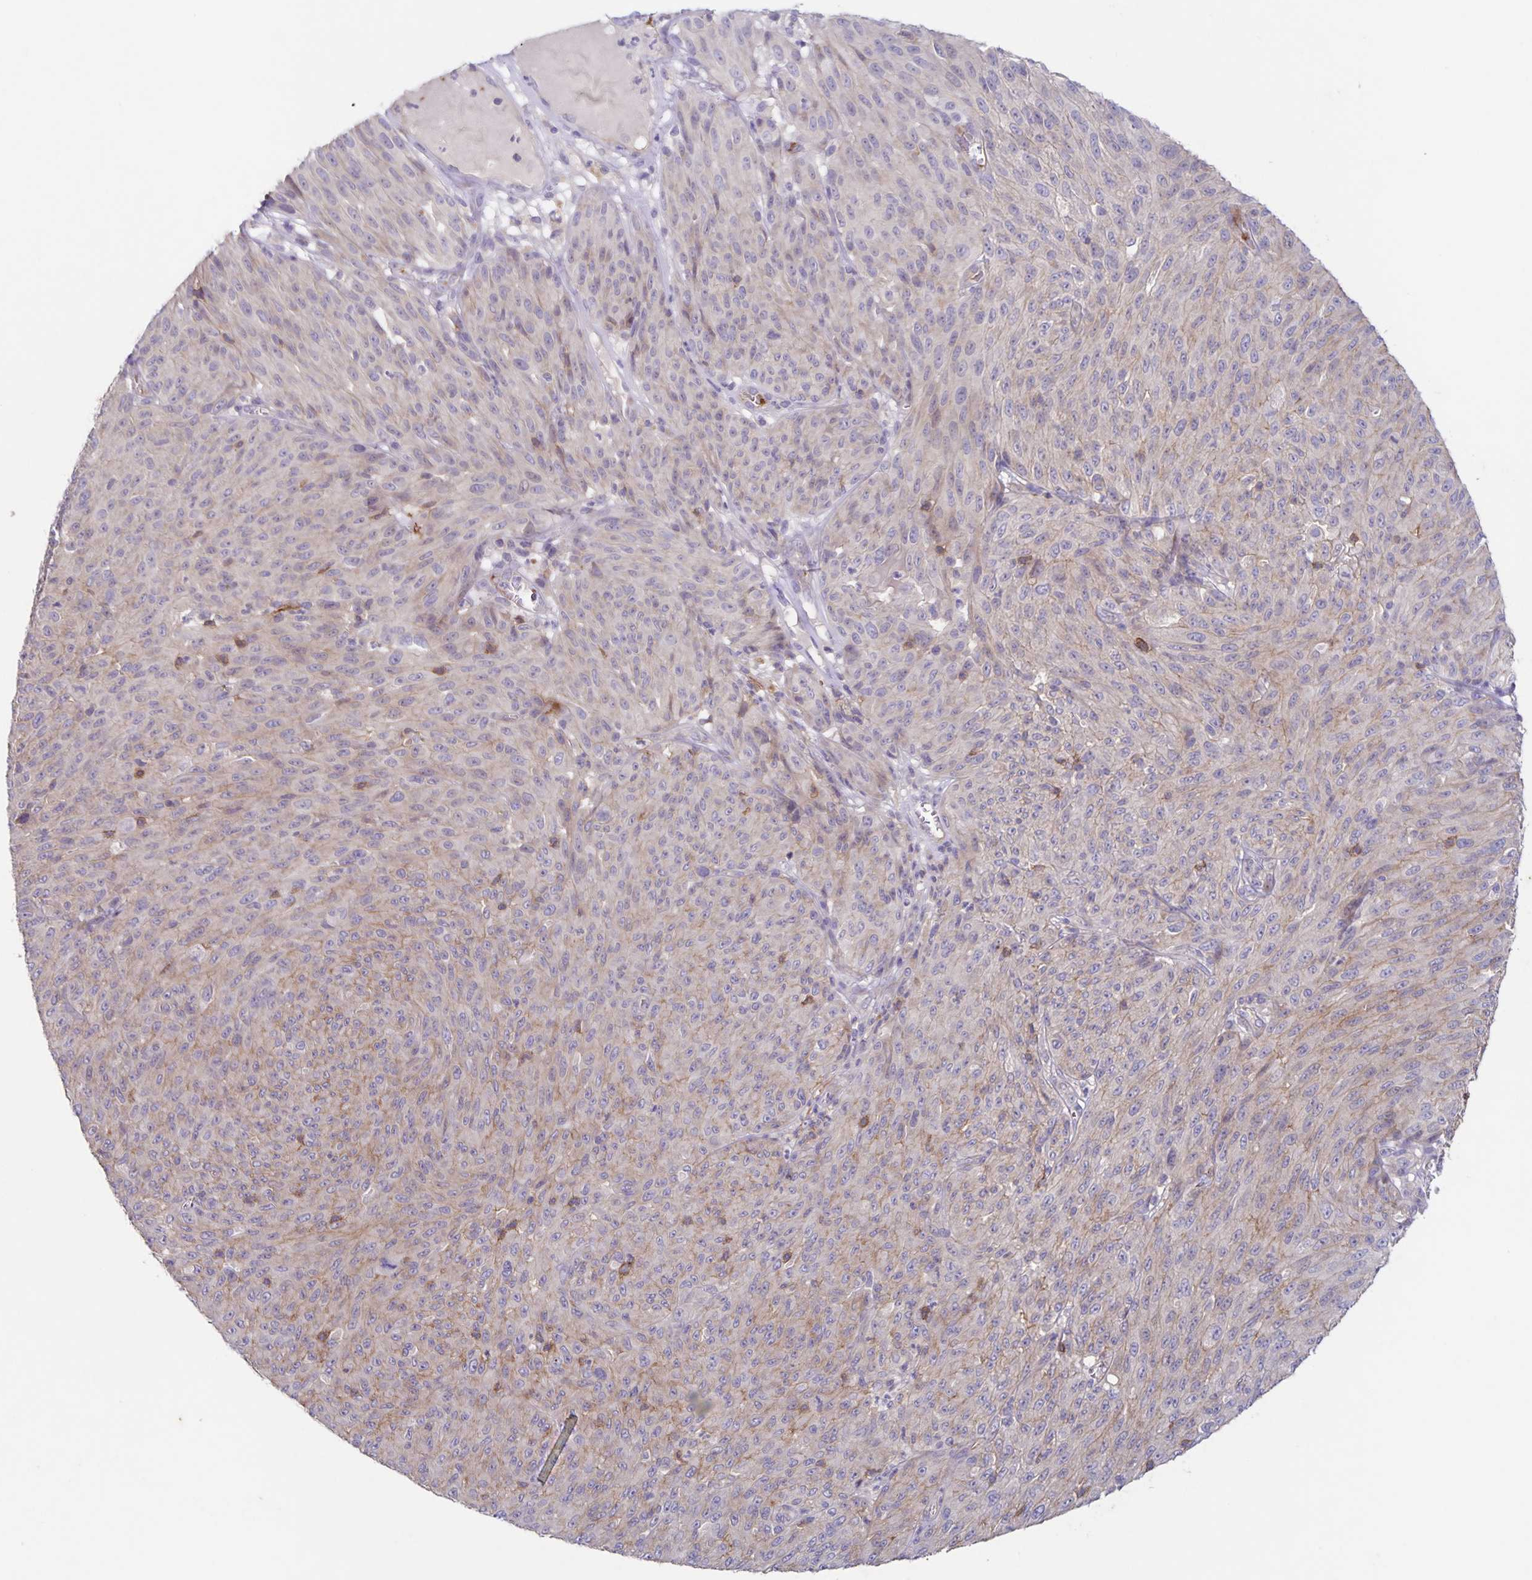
{"staining": {"intensity": "weak", "quantity": "<25%", "location": "cytoplasmic/membranous"}, "tissue": "melanoma", "cell_type": "Tumor cells", "image_type": "cancer", "snomed": [{"axis": "morphology", "description": "Malignant melanoma, NOS"}, {"axis": "topography", "description": "Skin"}], "caption": "Human melanoma stained for a protein using immunohistochemistry (IHC) displays no staining in tumor cells.", "gene": "ITGA2", "patient": {"sex": "male", "age": 85}}